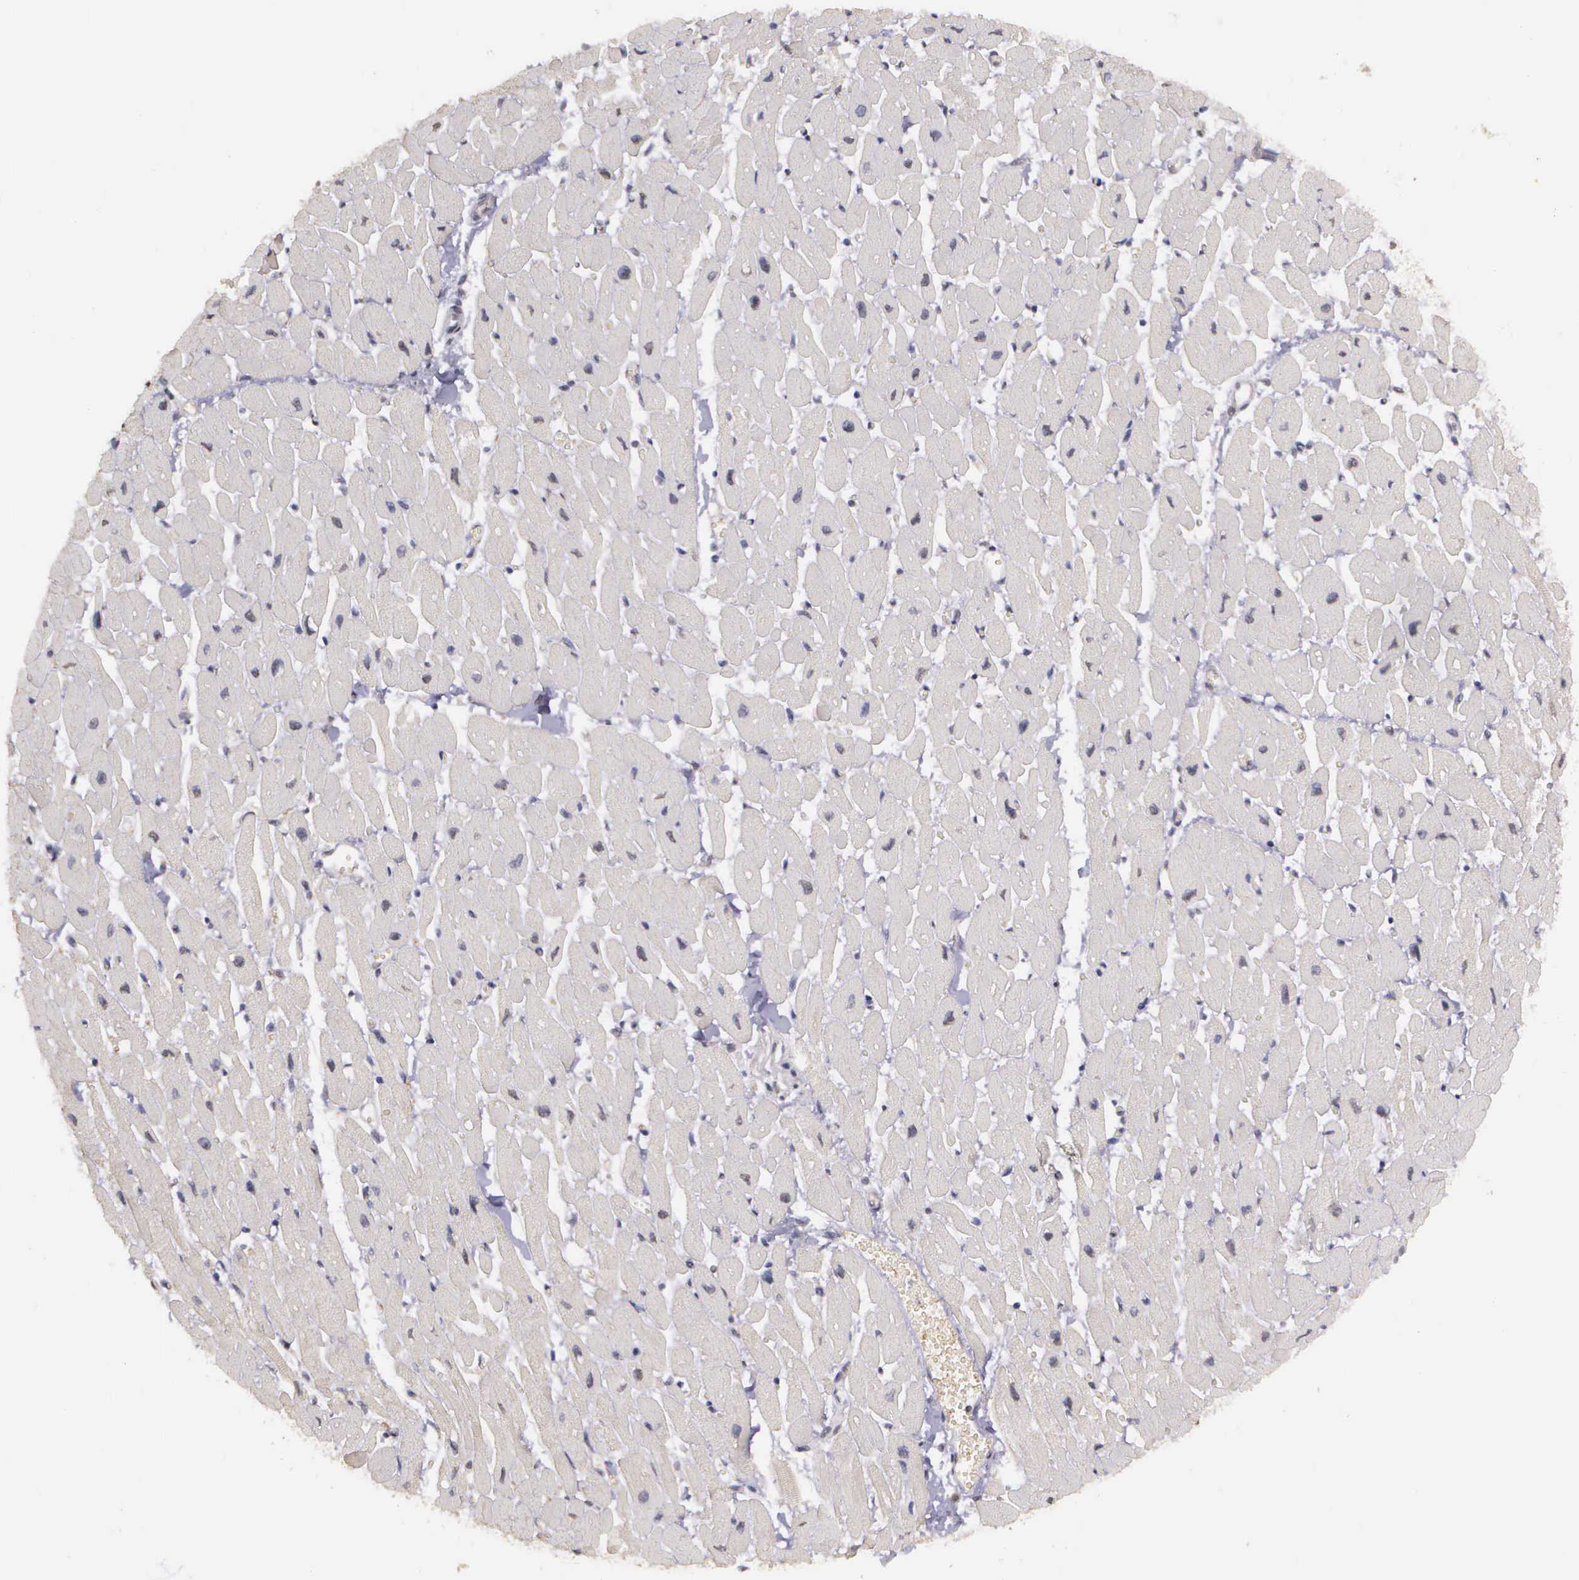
{"staining": {"intensity": "negative", "quantity": "none", "location": "none"}, "tissue": "heart muscle", "cell_type": "Cardiomyocytes", "image_type": "normal", "snomed": [{"axis": "morphology", "description": "Normal tissue, NOS"}, {"axis": "topography", "description": "Heart"}], "caption": "A high-resolution micrograph shows immunohistochemistry staining of benign heart muscle, which displays no significant expression in cardiomyocytes.", "gene": "ARMCX5", "patient": {"sex": "female", "age": 54}}